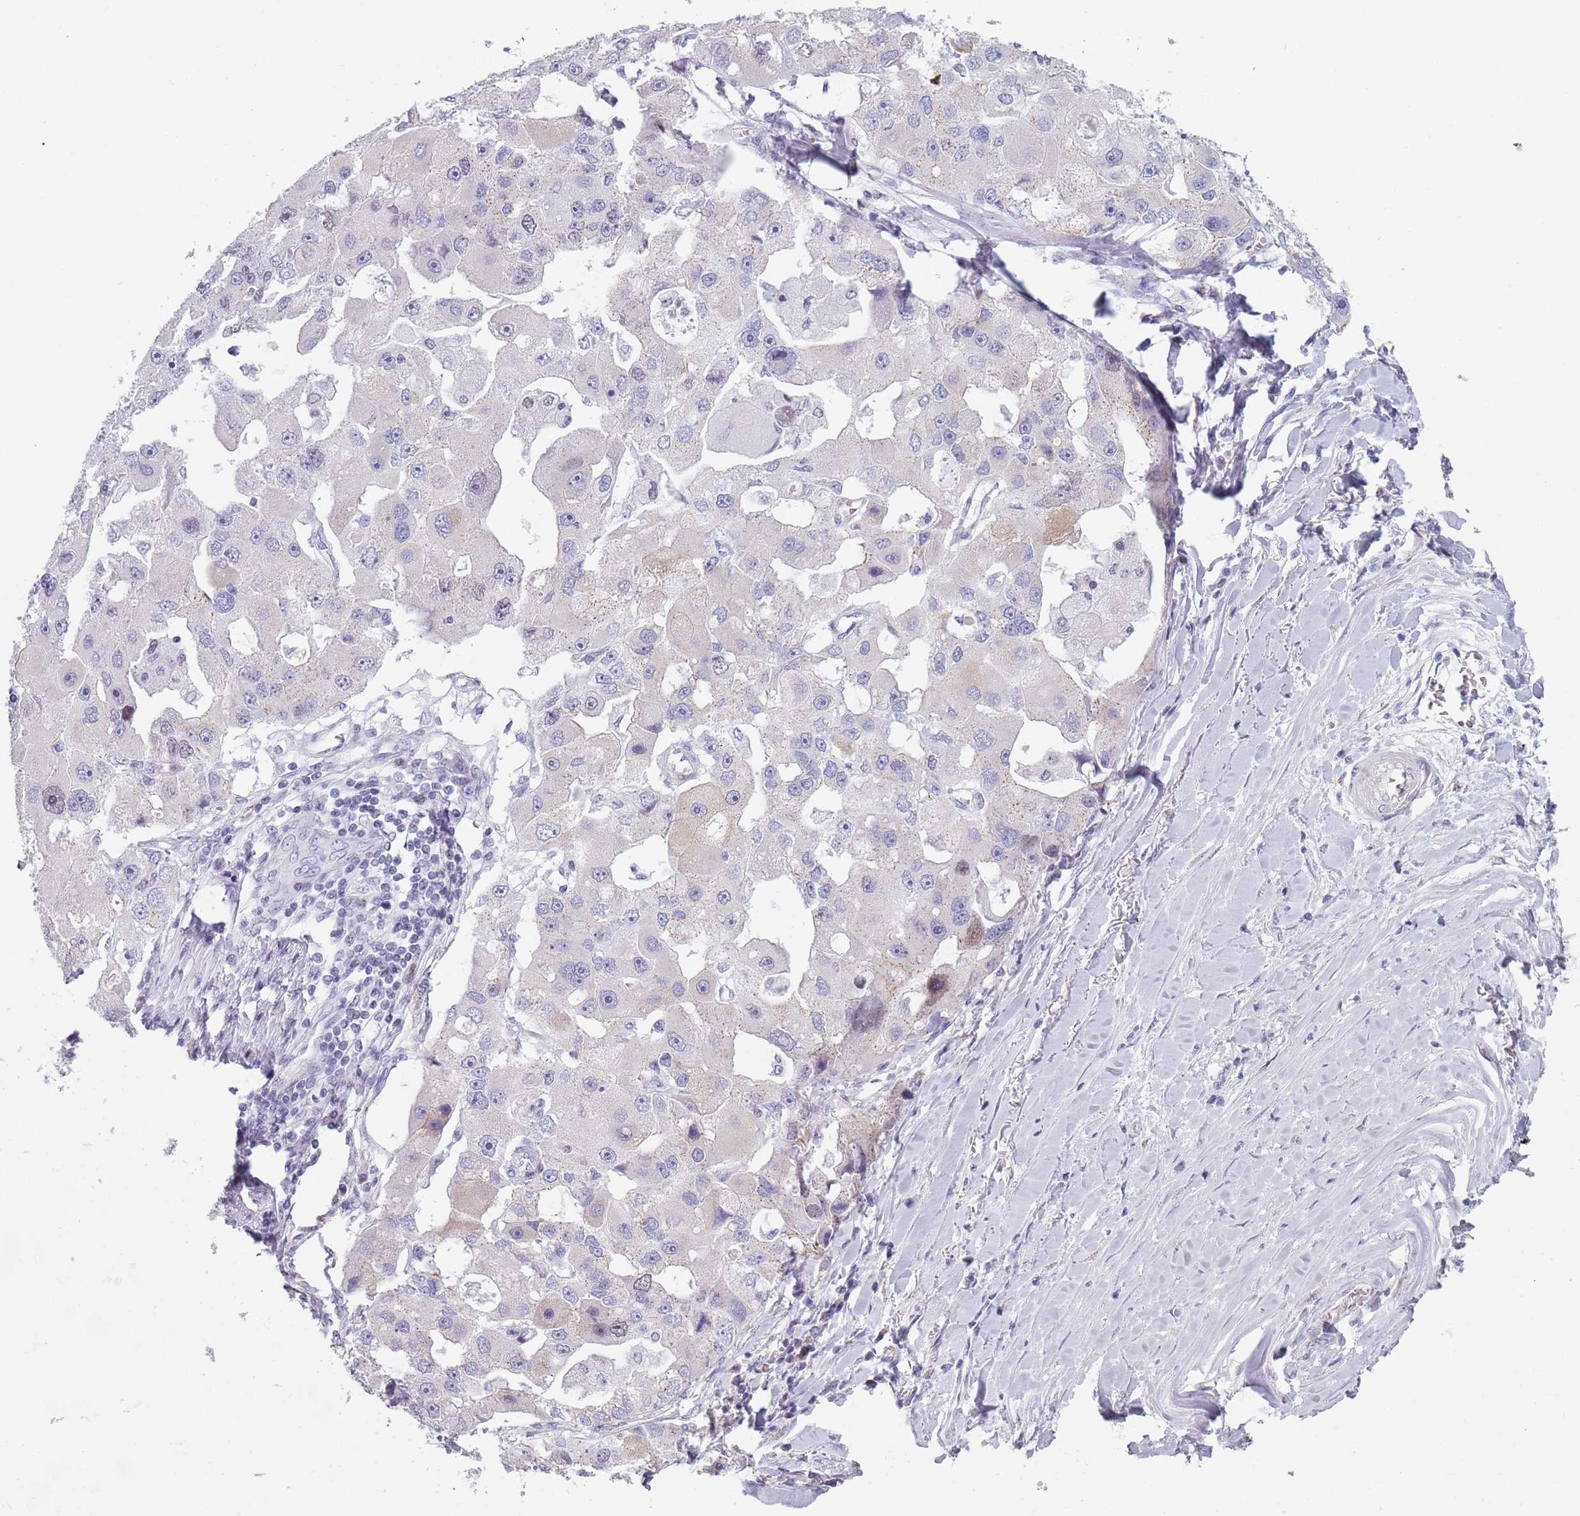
{"staining": {"intensity": "negative", "quantity": "none", "location": "none"}, "tissue": "lung cancer", "cell_type": "Tumor cells", "image_type": "cancer", "snomed": [{"axis": "morphology", "description": "Adenocarcinoma, NOS"}, {"axis": "topography", "description": "Lung"}], "caption": "Image shows no significant protein expression in tumor cells of lung adenocarcinoma.", "gene": "ZKSCAN2", "patient": {"sex": "female", "age": 54}}